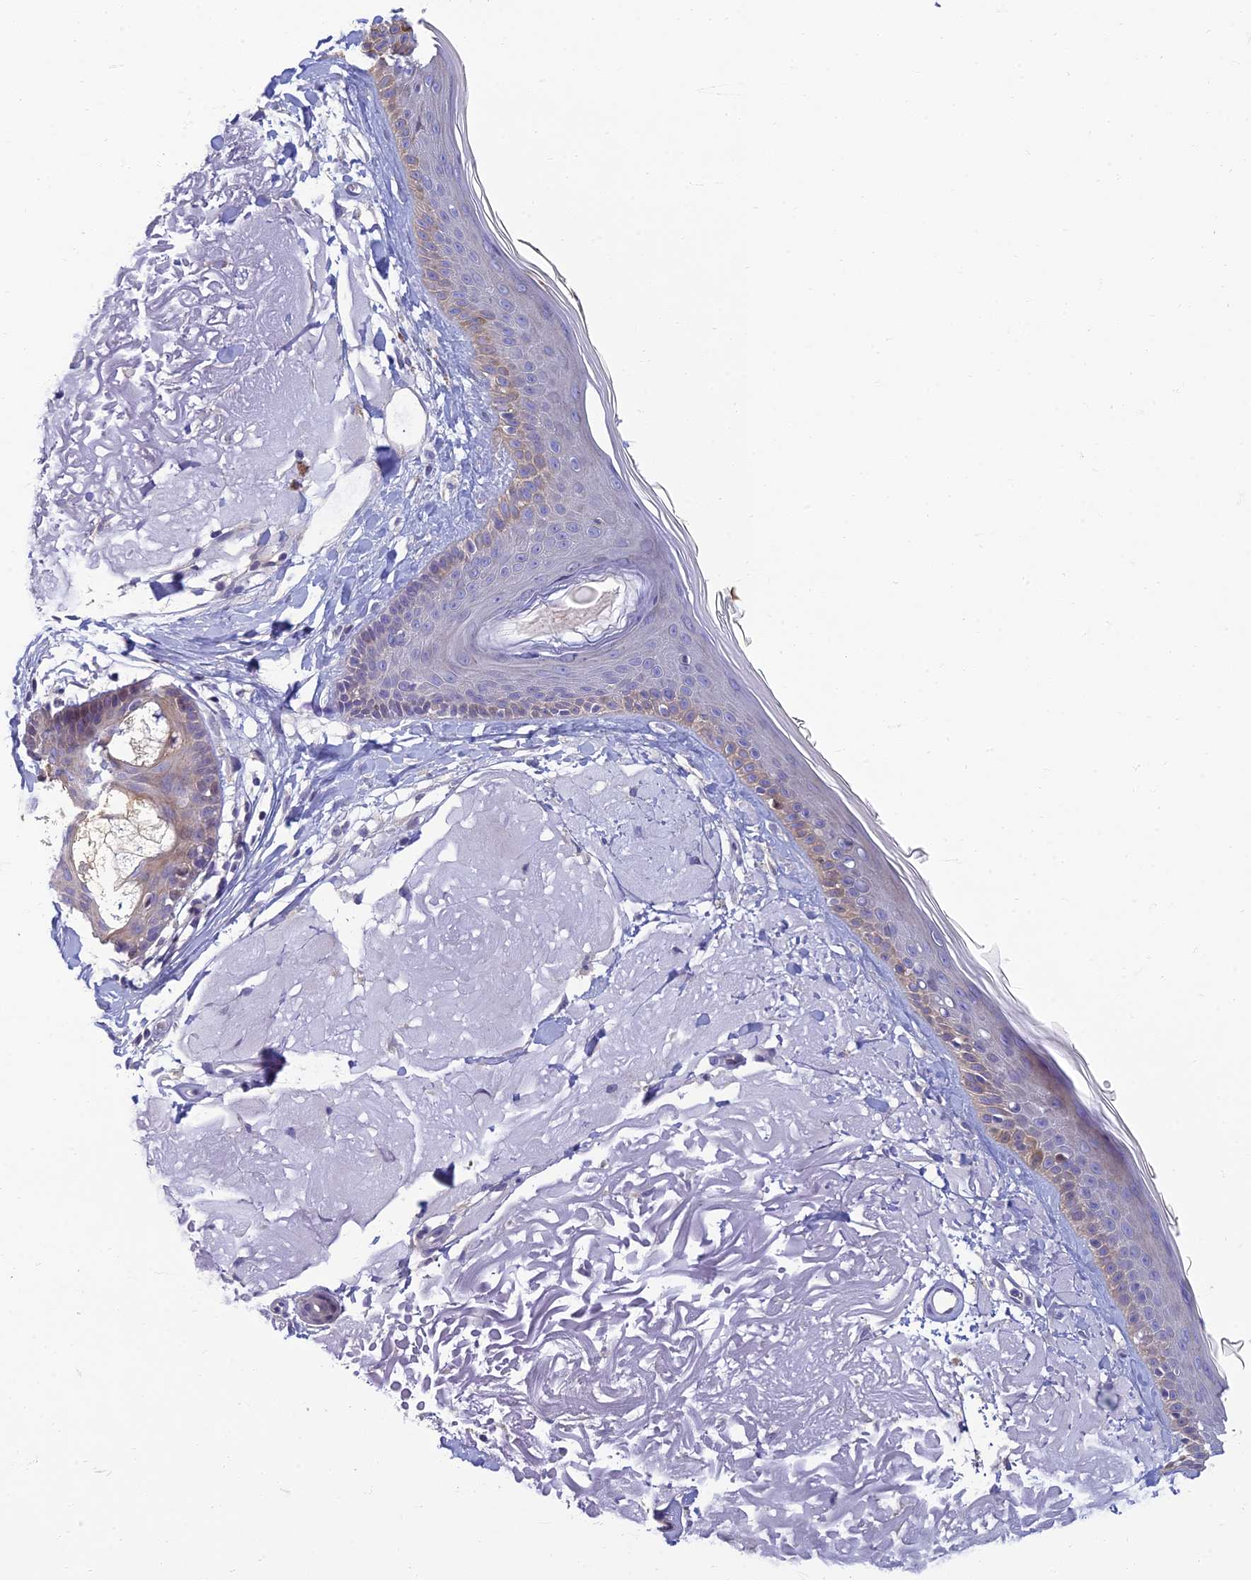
{"staining": {"intensity": "negative", "quantity": "none", "location": "none"}, "tissue": "skin", "cell_type": "Fibroblasts", "image_type": "normal", "snomed": [{"axis": "morphology", "description": "Normal tissue, NOS"}, {"axis": "topography", "description": "Skin"}, {"axis": "topography", "description": "Skeletal muscle"}], "caption": "DAB immunohistochemical staining of benign human skin demonstrates no significant positivity in fibroblasts.", "gene": "NEURL1", "patient": {"sex": "male", "age": 83}}